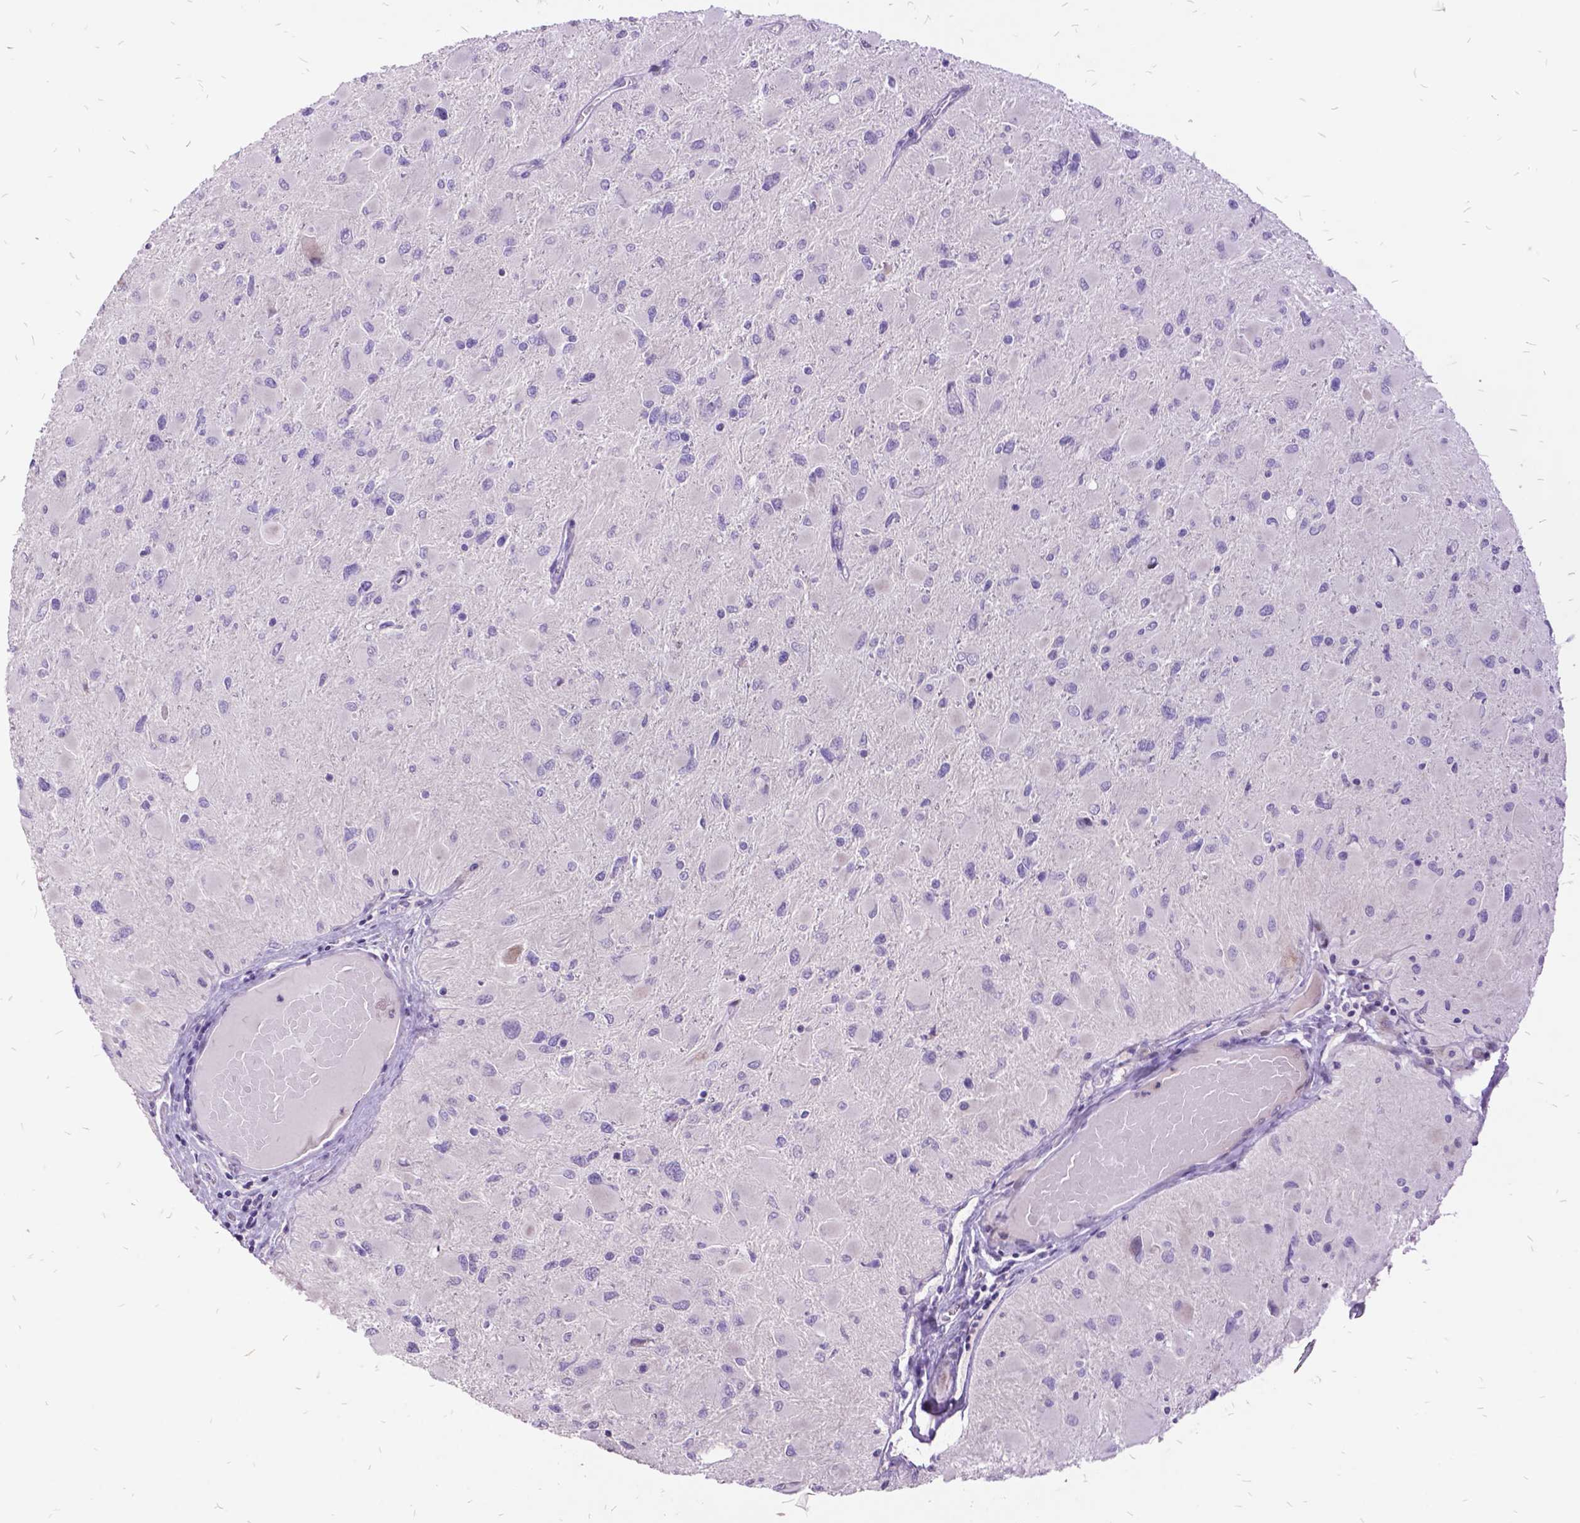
{"staining": {"intensity": "negative", "quantity": "none", "location": "none"}, "tissue": "glioma", "cell_type": "Tumor cells", "image_type": "cancer", "snomed": [{"axis": "morphology", "description": "Glioma, malignant, High grade"}, {"axis": "topography", "description": "Cerebral cortex"}], "caption": "This is an IHC photomicrograph of human high-grade glioma (malignant). There is no staining in tumor cells.", "gene": "ITGB6", "patient": {"sex": "female", "age": 36}}